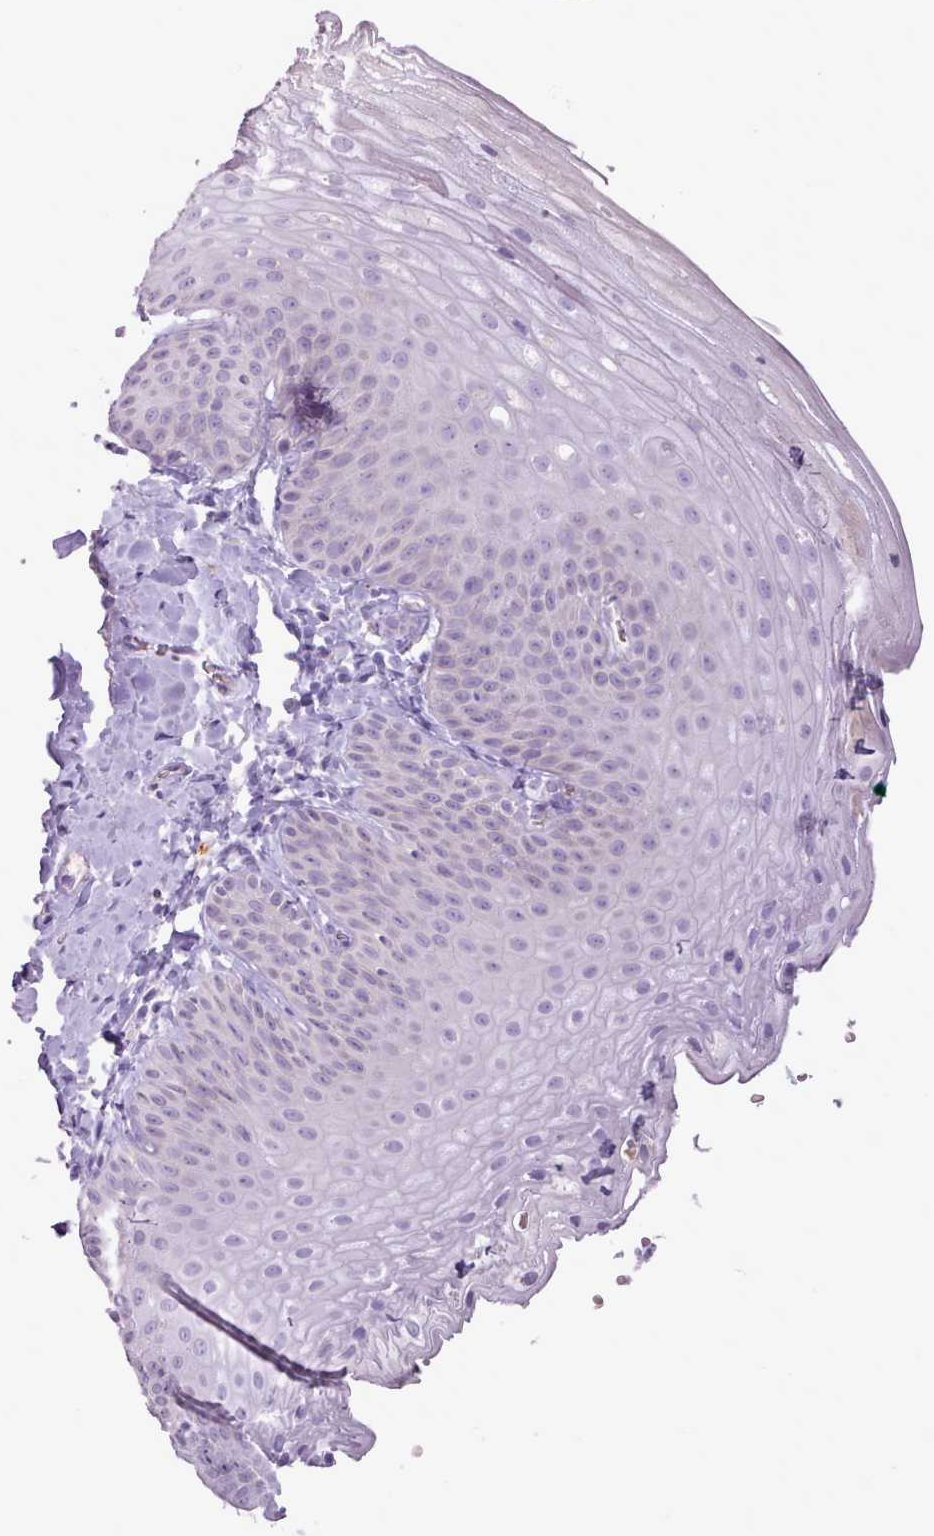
{"staining": {"intensity": "moderate", "quantity": "<25%", "location": "cytoplasmic/membranous"}, "tissue": "skin", "cell_type": "Epidermal cells", "image_type": "normal", "snomed": [{"axis": "morphology", "description": "Normal tissue, NOS"}, {"axis": "morphology", "description": "Hemorrhoids"}, {"axis": "morphology", "description": "Inflammation, NOS"}, {"axis": "topography", "description": "Anal"}], "caption": "Skin stained with immunohistochemistry shows moderate cytoplasmic/membranous positivity in about <25% of epidermal cells.", "gene": "ATRAID", "patient": {"sex": "male", "age": 60}}